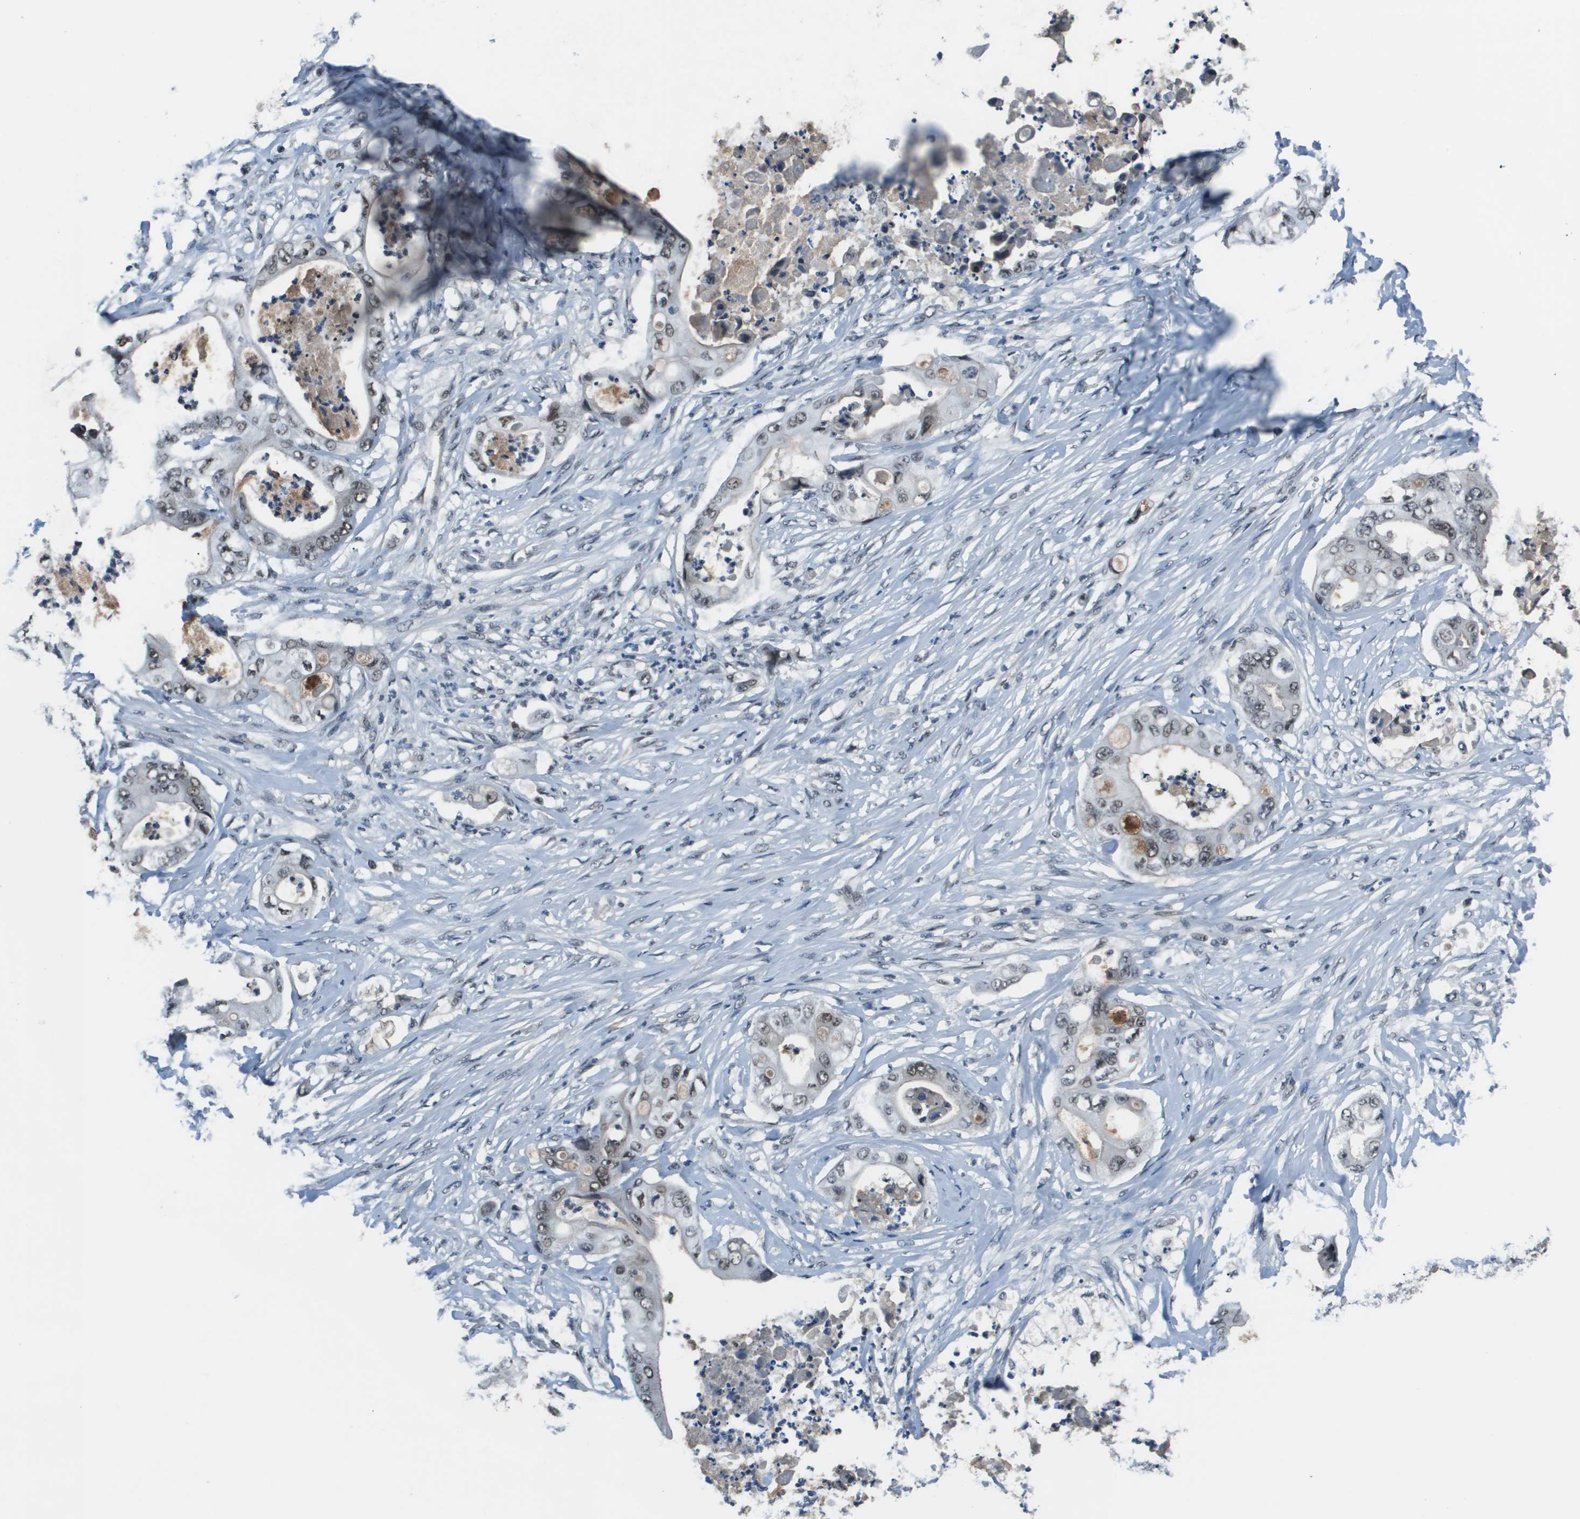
{"staining": {"intensity": "weak", "quantity": ">75%", "location": "nuclear"}, "tissue": "stomach cancer", "cell_type": "Tumor cells", "image_type": "cancer", "snomed": [{"axis": "morphology", "description": "Adenocarcinoma, NOS"}, {"axis": "topography", "description": "Stomach"}], "caption": "Tumor cells exhibit low levels of weak nuclear positivity in about >75% of cells in stomach adenocarcinoma. (DAB IHC, brown staining for protein, blue staining for nuclei).", "gene": "THRAP3", "patient": {"sex": "female", "age": 73}}